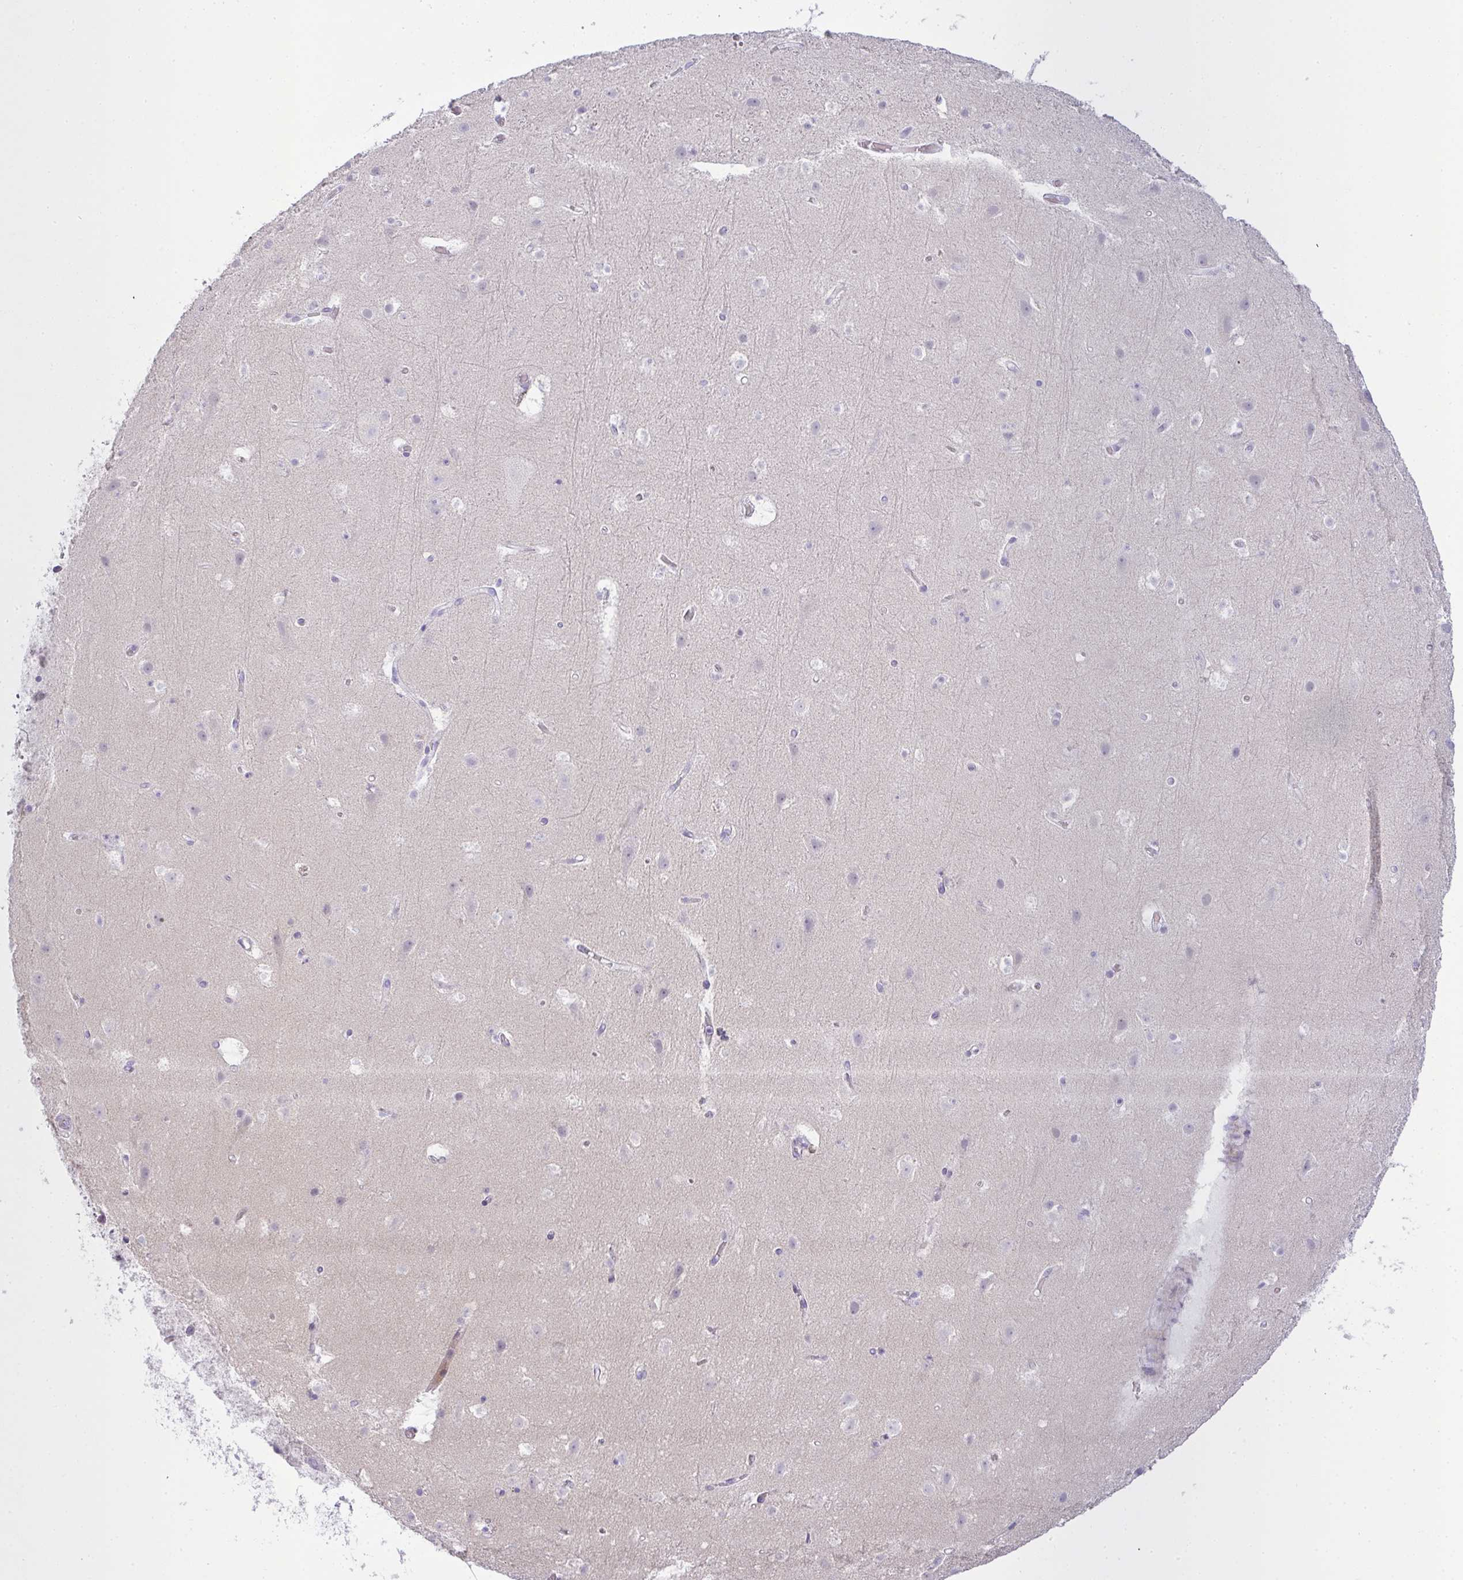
{"staining": {"intensity": "weak", "quantity": "<25%", "location": "cytoplasmic/membranous"}, "tissue": "cerebral cortex", "cell_type": "Endothelial cells", "image_type": "normal", "snomed": [{"axis": "morphology", "description": "Normal tissue, NOS"}, {"axis": "topography", "description": "Cerebral cortex"}], "caption": "The IHC micrograph has no significant staining in endothelial cells of cerebral cortex.", "gene": "SIRPB2", "patient": {"sex": "female", "age": 42}}